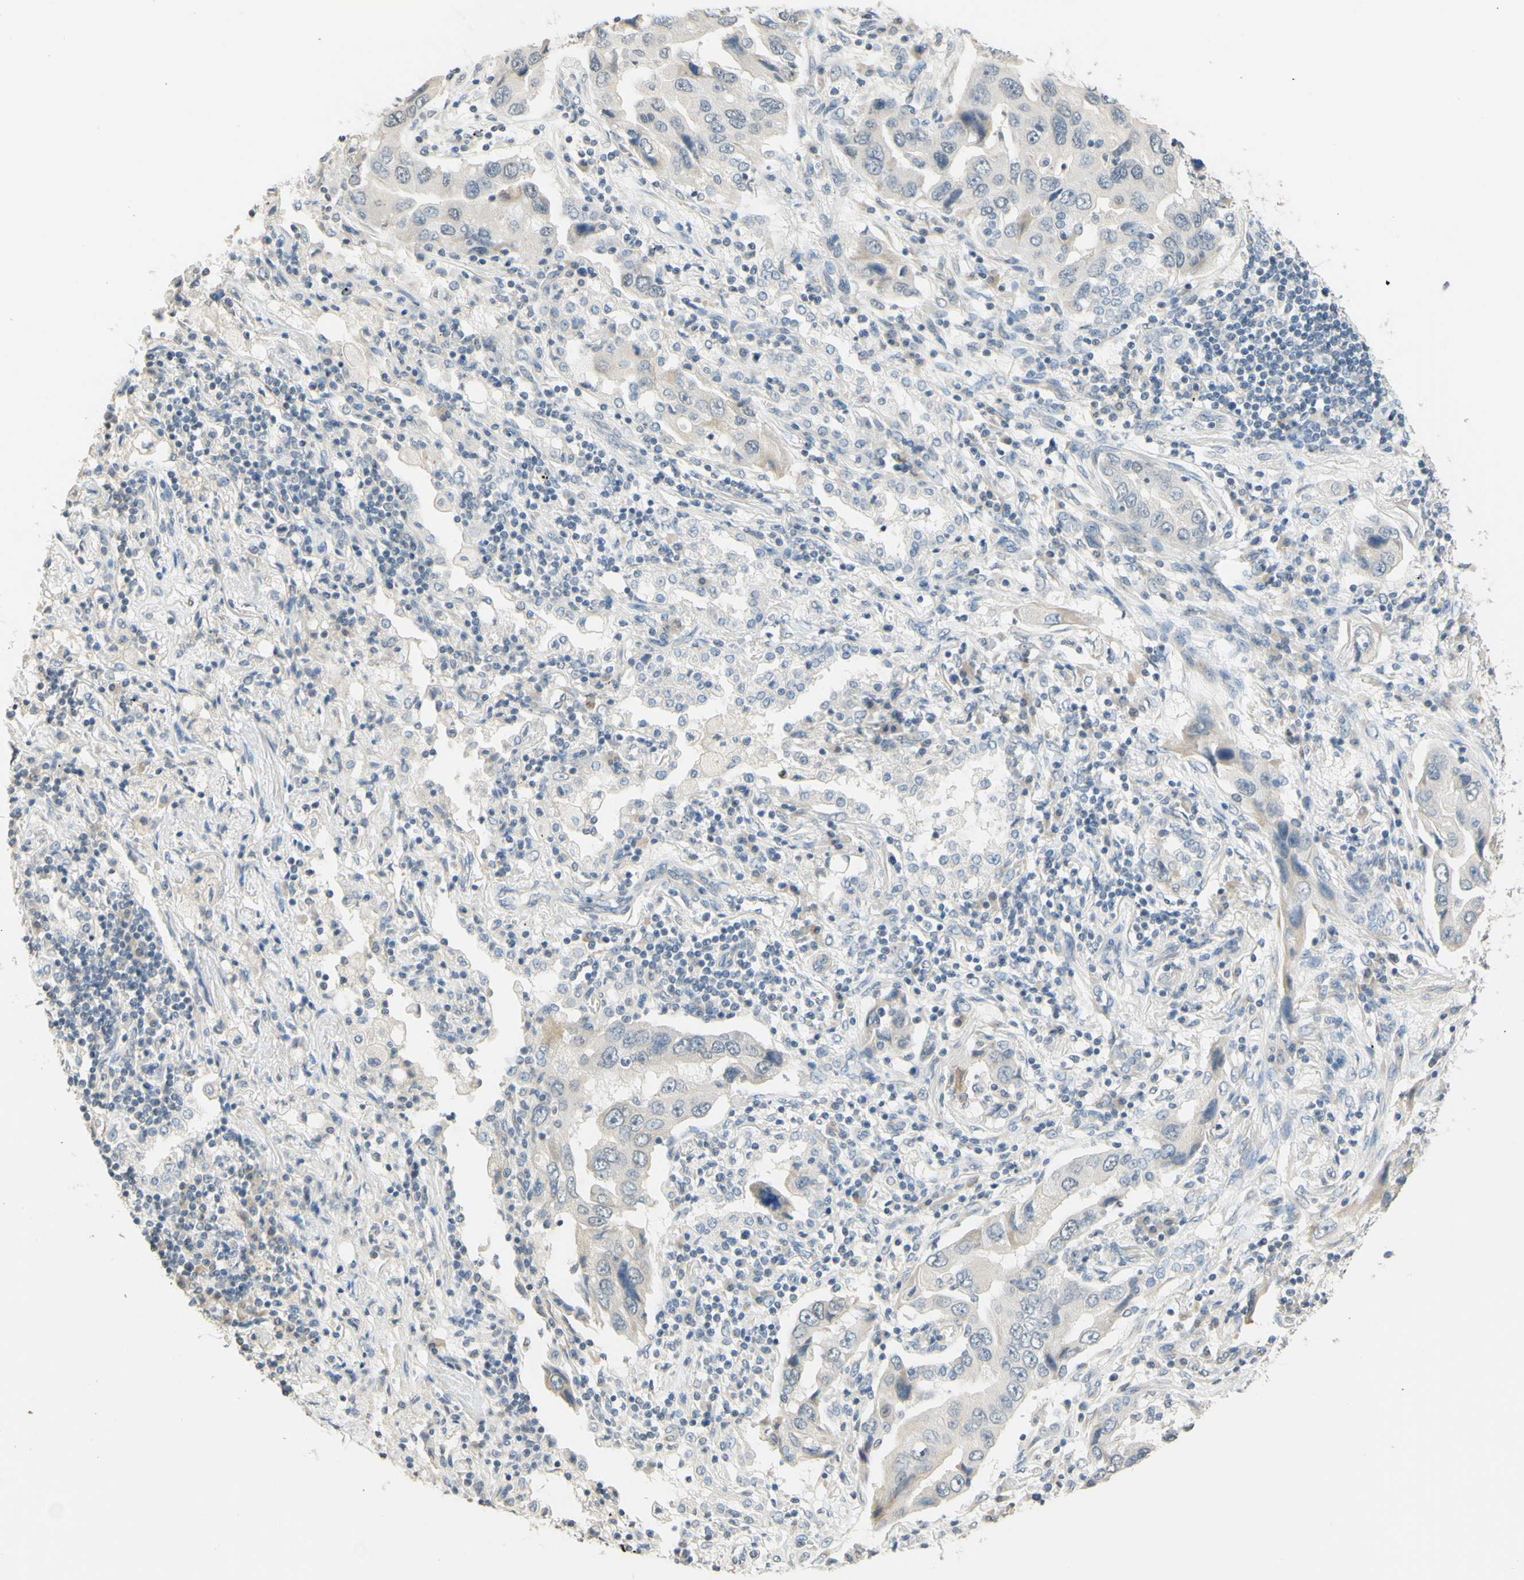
{"staining": {"intensity": "weak", "quantity": "<25%", "location": "cytoplasmic/membranous"}, "tissue": "lung cancer", "cell_type": "Tumor cells", "image_type": "cancer", "snomed": [{"axis": "morphology", "description": "Adenocarcinoma, NOS"}, {"axis": "topography", "description": "Lung"}], "caption": "The immunohistochemistry (IHC) photomicrograph has no significant staining in tumor cells of lung adenocarcinoma tissue.", "gene": "MAG", "patient": {"sex": "female", "age": 65}}